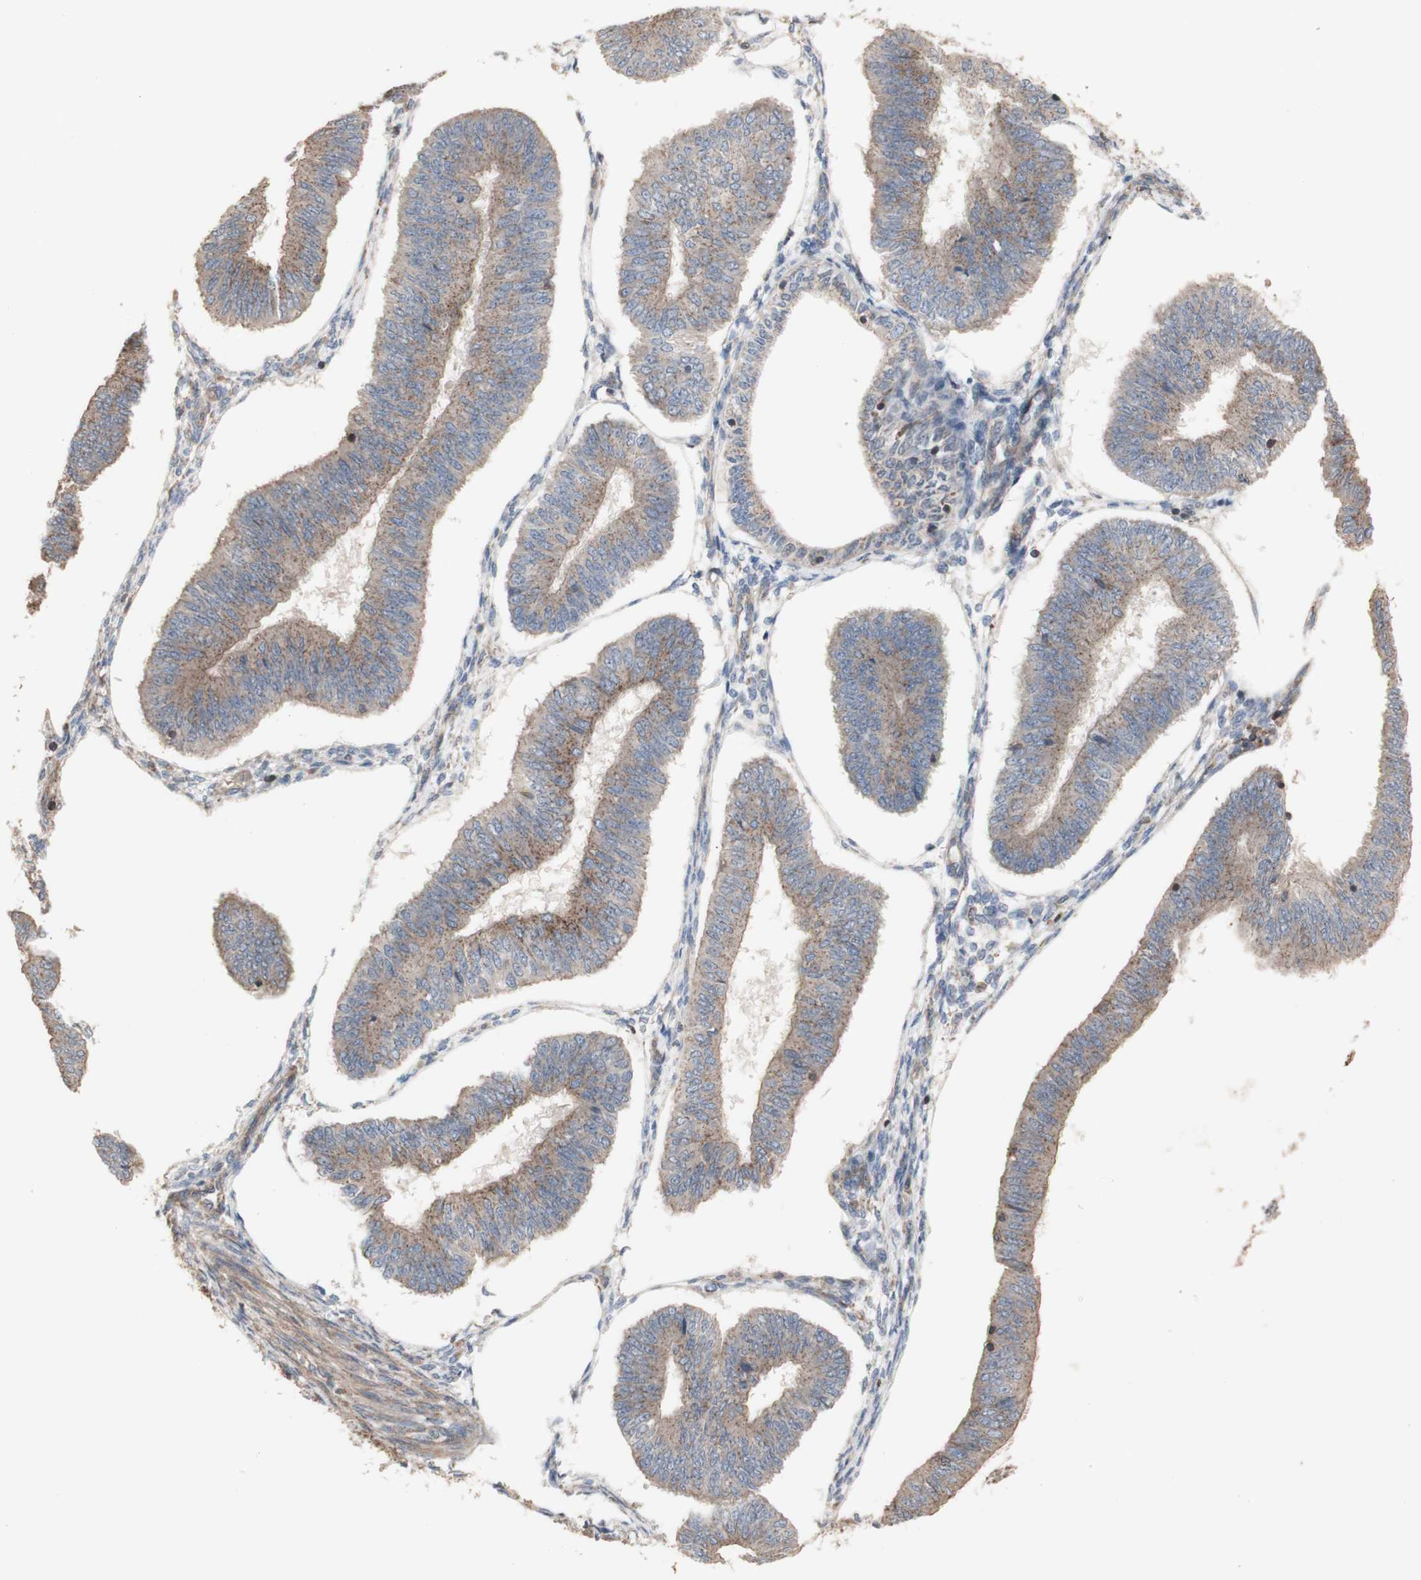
{"staining": {"intensity": "moderate", "quantity": ">75%", "location": "cytoplasmic/membranous"}, "tissue": "endometrial cancer", "cell_type": "Tumor cells", "image_type": "cancer", "snomed": [{"axis": "morphology", "description": "Adenocarcinoma, NOS"}, {"axis": "topography", "description": "Endometrium"}], "caption": "A brown stain highlights moderate cytoplasmic/membranous positivity of a protein in endometrial cancer tumor cells. (DAB (3,3'-diaminobenzidine) IHC with brightfield microscopy, high magnification).", "gene": "COPB1", "patient": {"sex": "female", "age": 58}}